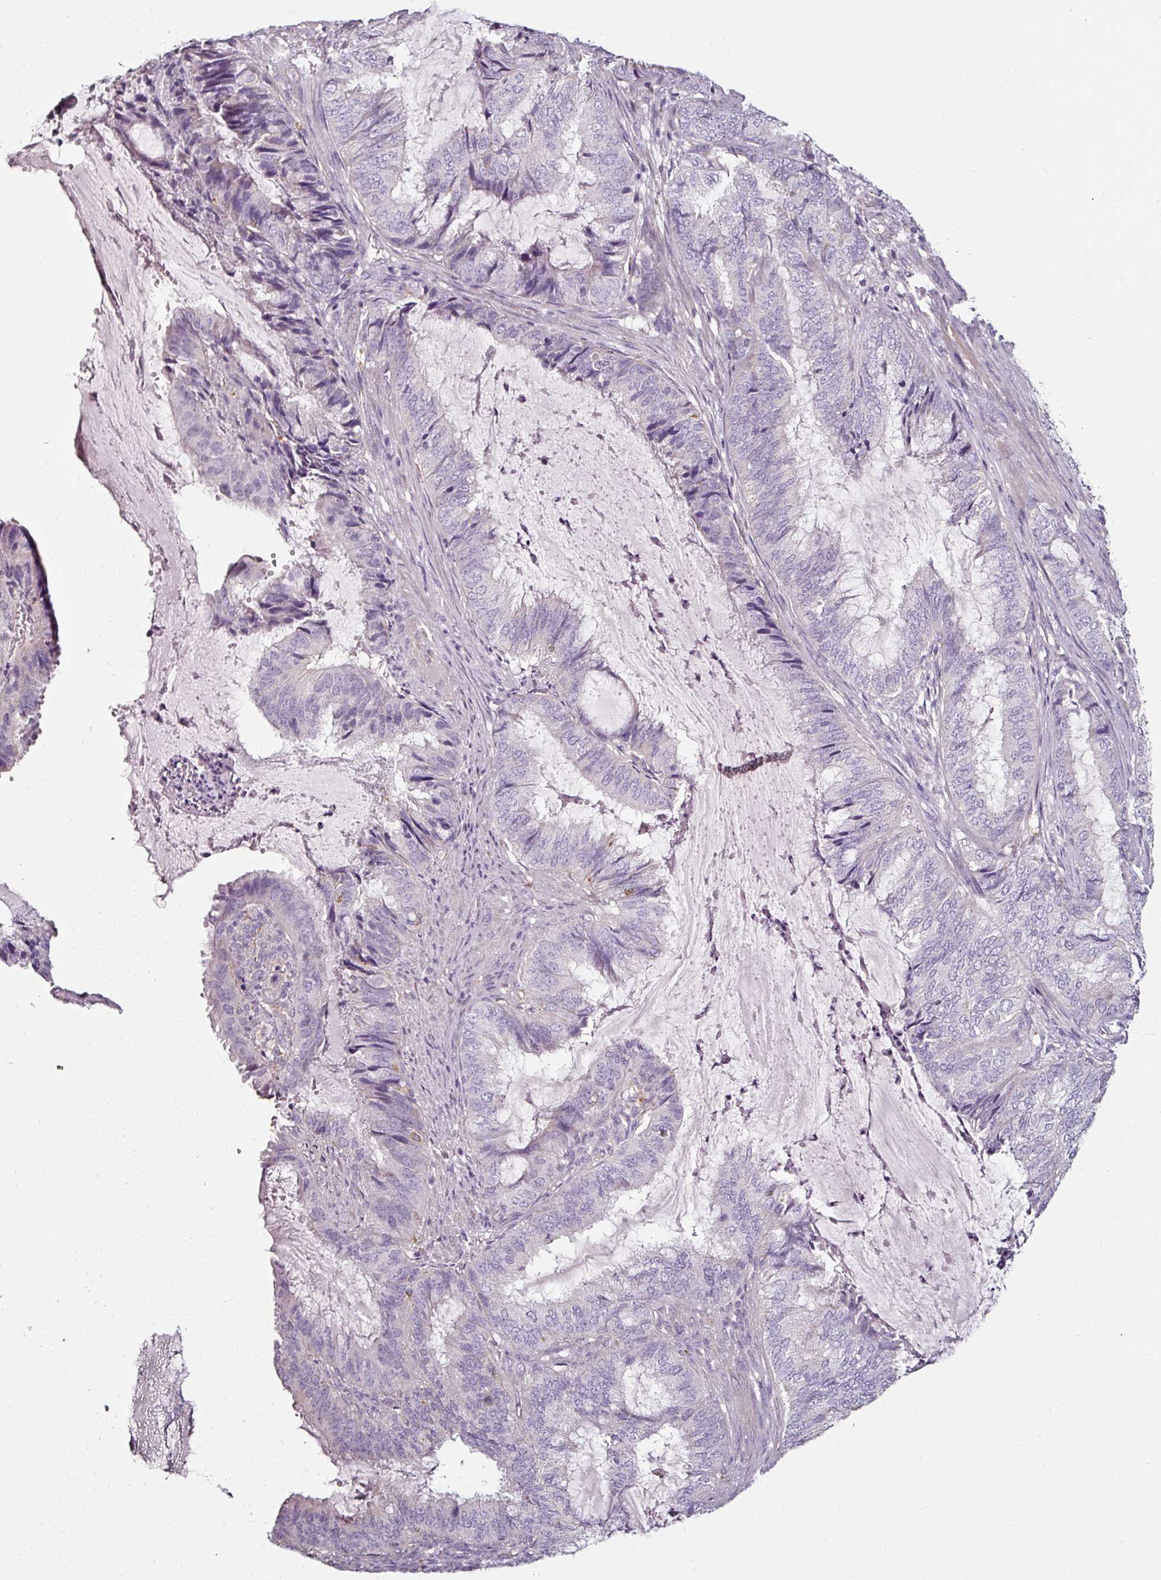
{"staining": {"intensity": "negative", "quantity": "none", "location": "none"}, "tissue": "endometrial cancer", "cell_type": "Tumor cells", "image_type": "cancer", "snomed": [{"axis": "morphology", "description": "Adenocarcinoma, NOS"}, {"axis": "topography", "description": "Endometrium"}], "caption": "Human adenocarcinoma (endometrial) stained for a protein using IHC shows no expression in tumor cells.", "gene": "CAP2", "patient": {"sex": "female", "age": 51}}